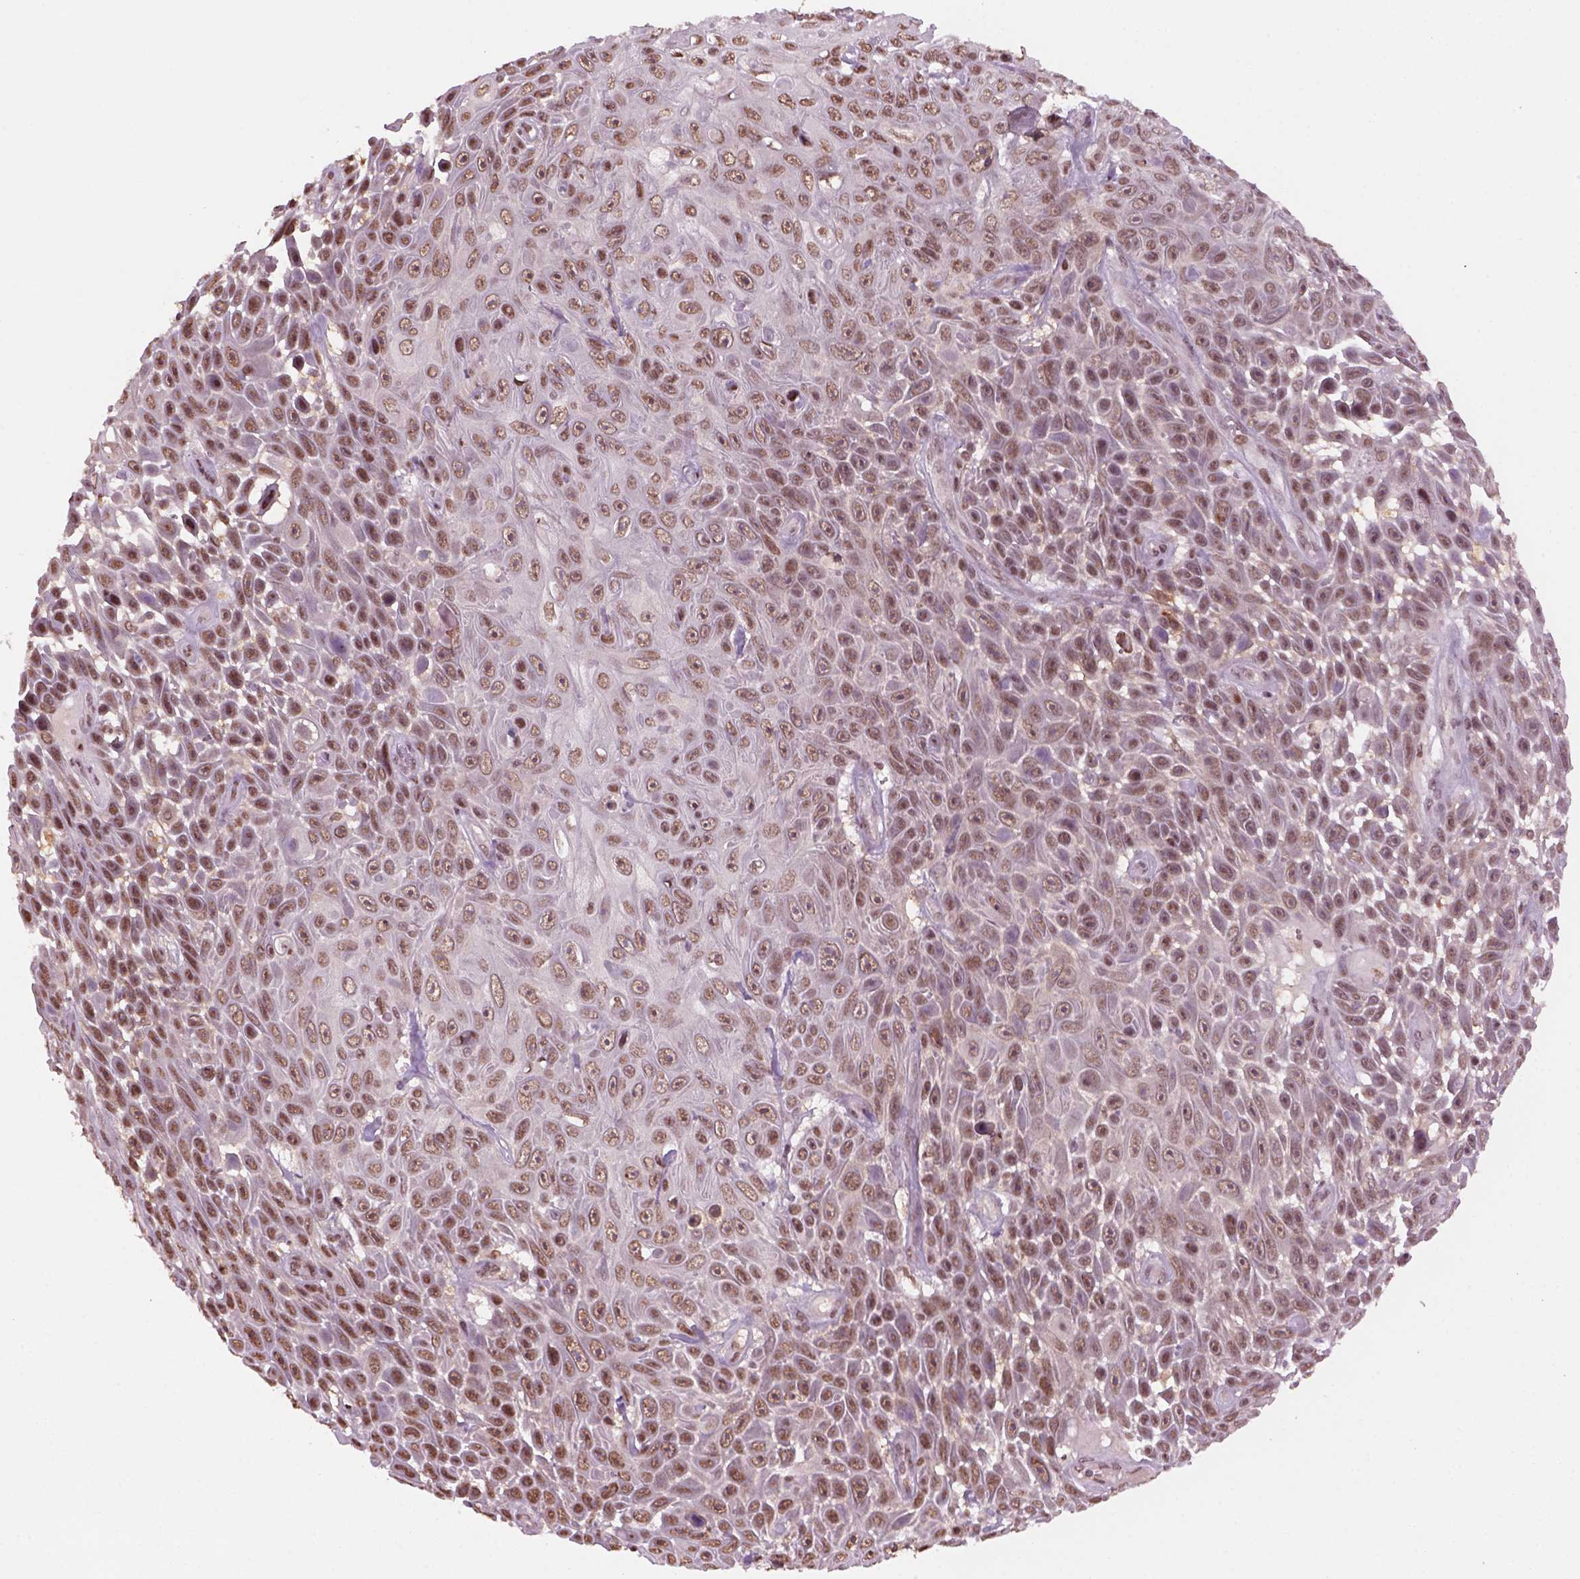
{"staining": {"intensity": "moderate", "quantity": ">75%", "location": "nuclear"}, "tissue": "skin cancer", "cell_type": "Tumor cells", "image_type": "cancer", "snomed": [{"axis": "morphology", "description": "Squamous cell carcinoma, NOS"}, {"axis": "topography", "description": "Skin"}], "caption": "Immunohistochemical staining of squamous cell carcinoma (skin) shows medium levels of moderate nuclear positivity in approximately >75% of tumor cells. (DAB (3,3'-diaminobenzidine) = brown stain, brightfield microscopy at high magnification).", "gene": "GOT1", "patient": {"sex": "male", "age": 82}}